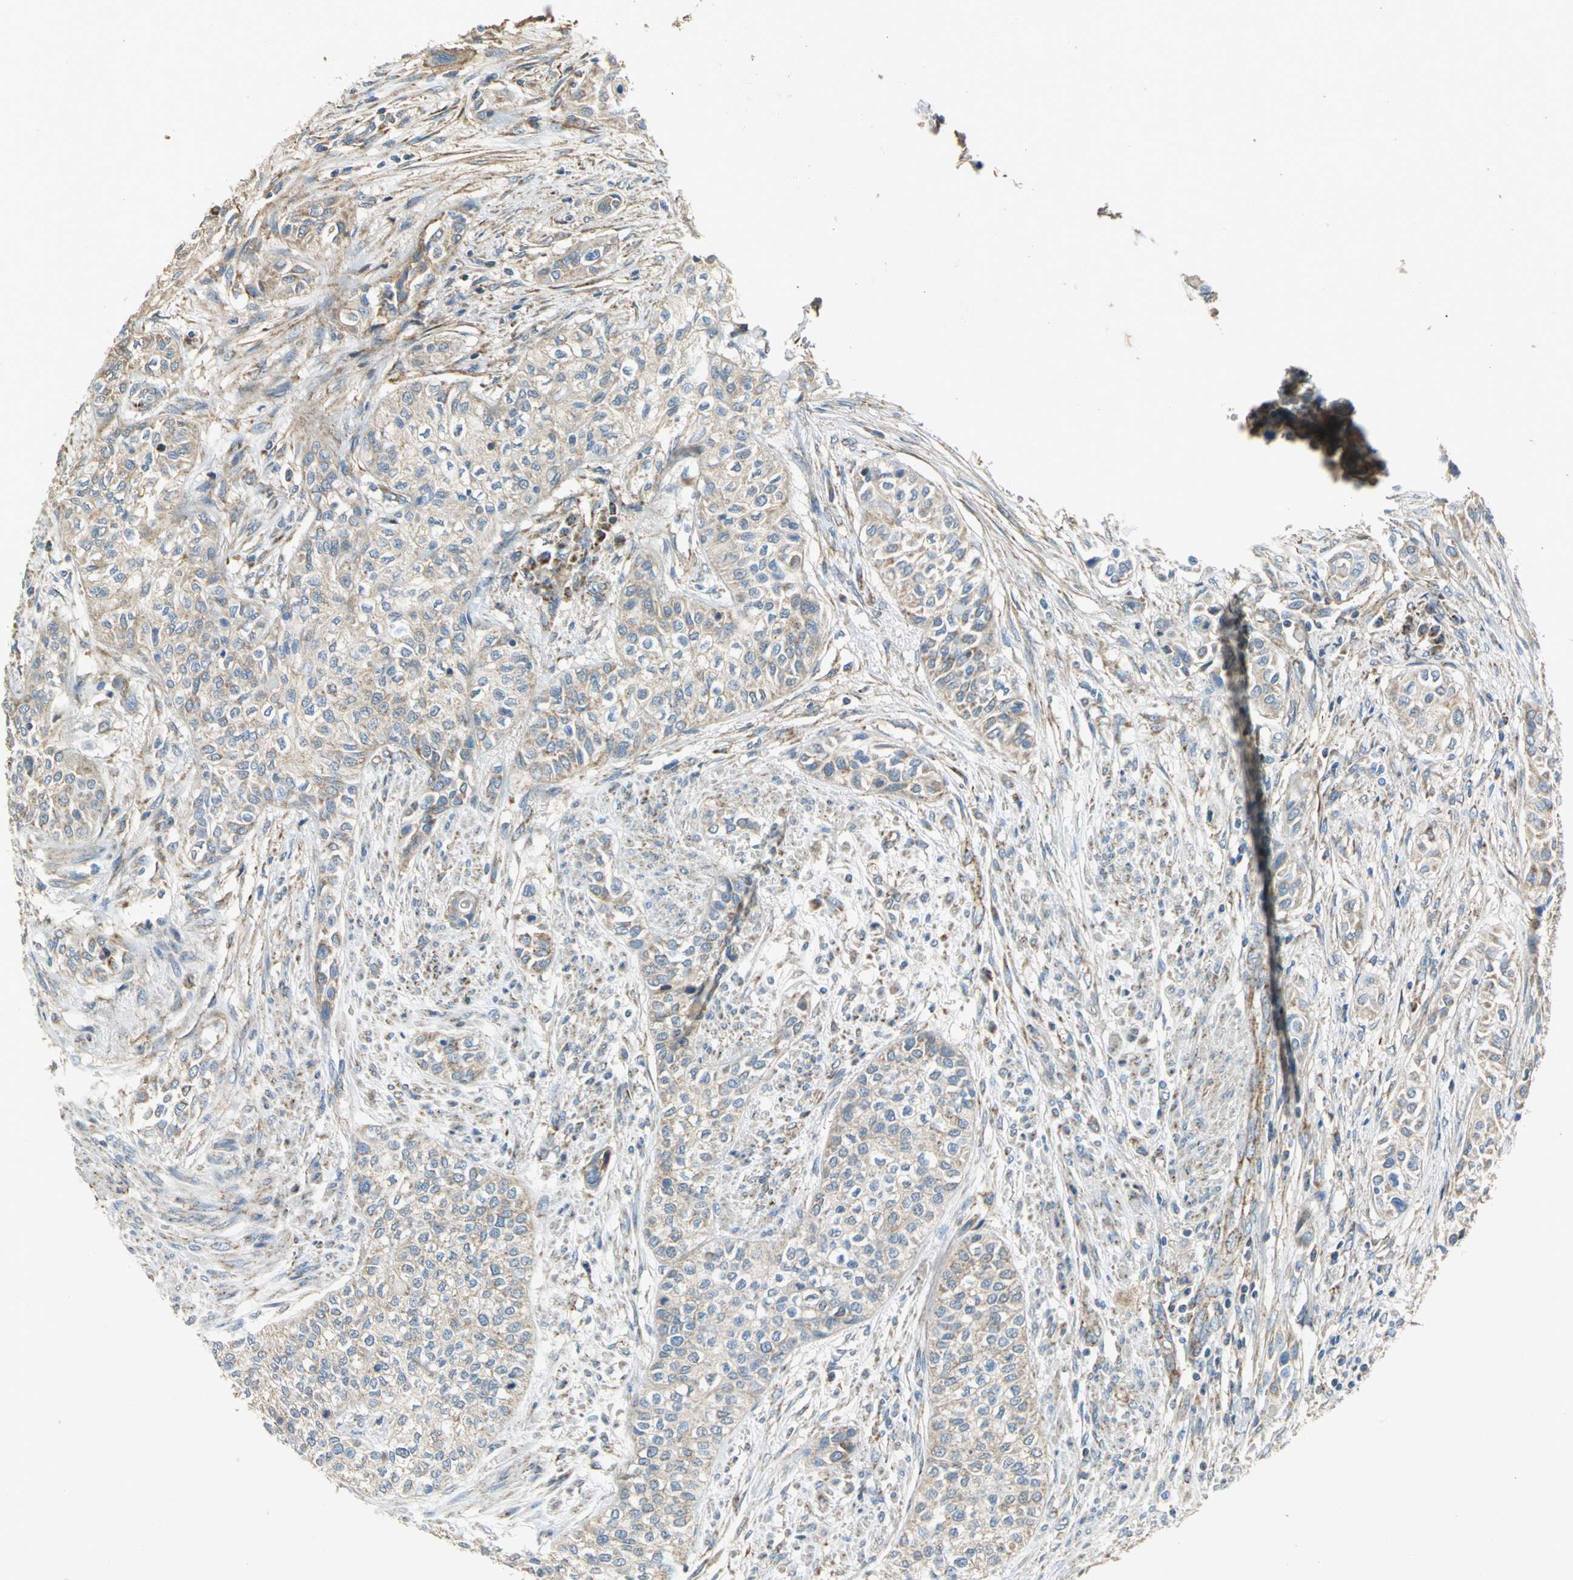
{"staining": {"intensity": "weak", "quantity": ">75%", "location": "cytoplasmic/membranous"}, "tissue": "urothelial cancer", "cell_type": "Tumor cells", "image_type": "cancer", "snomed": [{"axis": "morphology", "description": "Urothelial carcinoma, High grade"}, {"axis": "topography", "description": "Urinary bladder"}], "caption": "The histopathology image reveals immunohistochemical staining of urothelial carcinoma (high-grade). There is weak cytoplasmic/membranous expression is identified in approximately >75% of tumor cells.", "gene": "NDUFB5", "patient": {"sex": "male", "age": 74}}